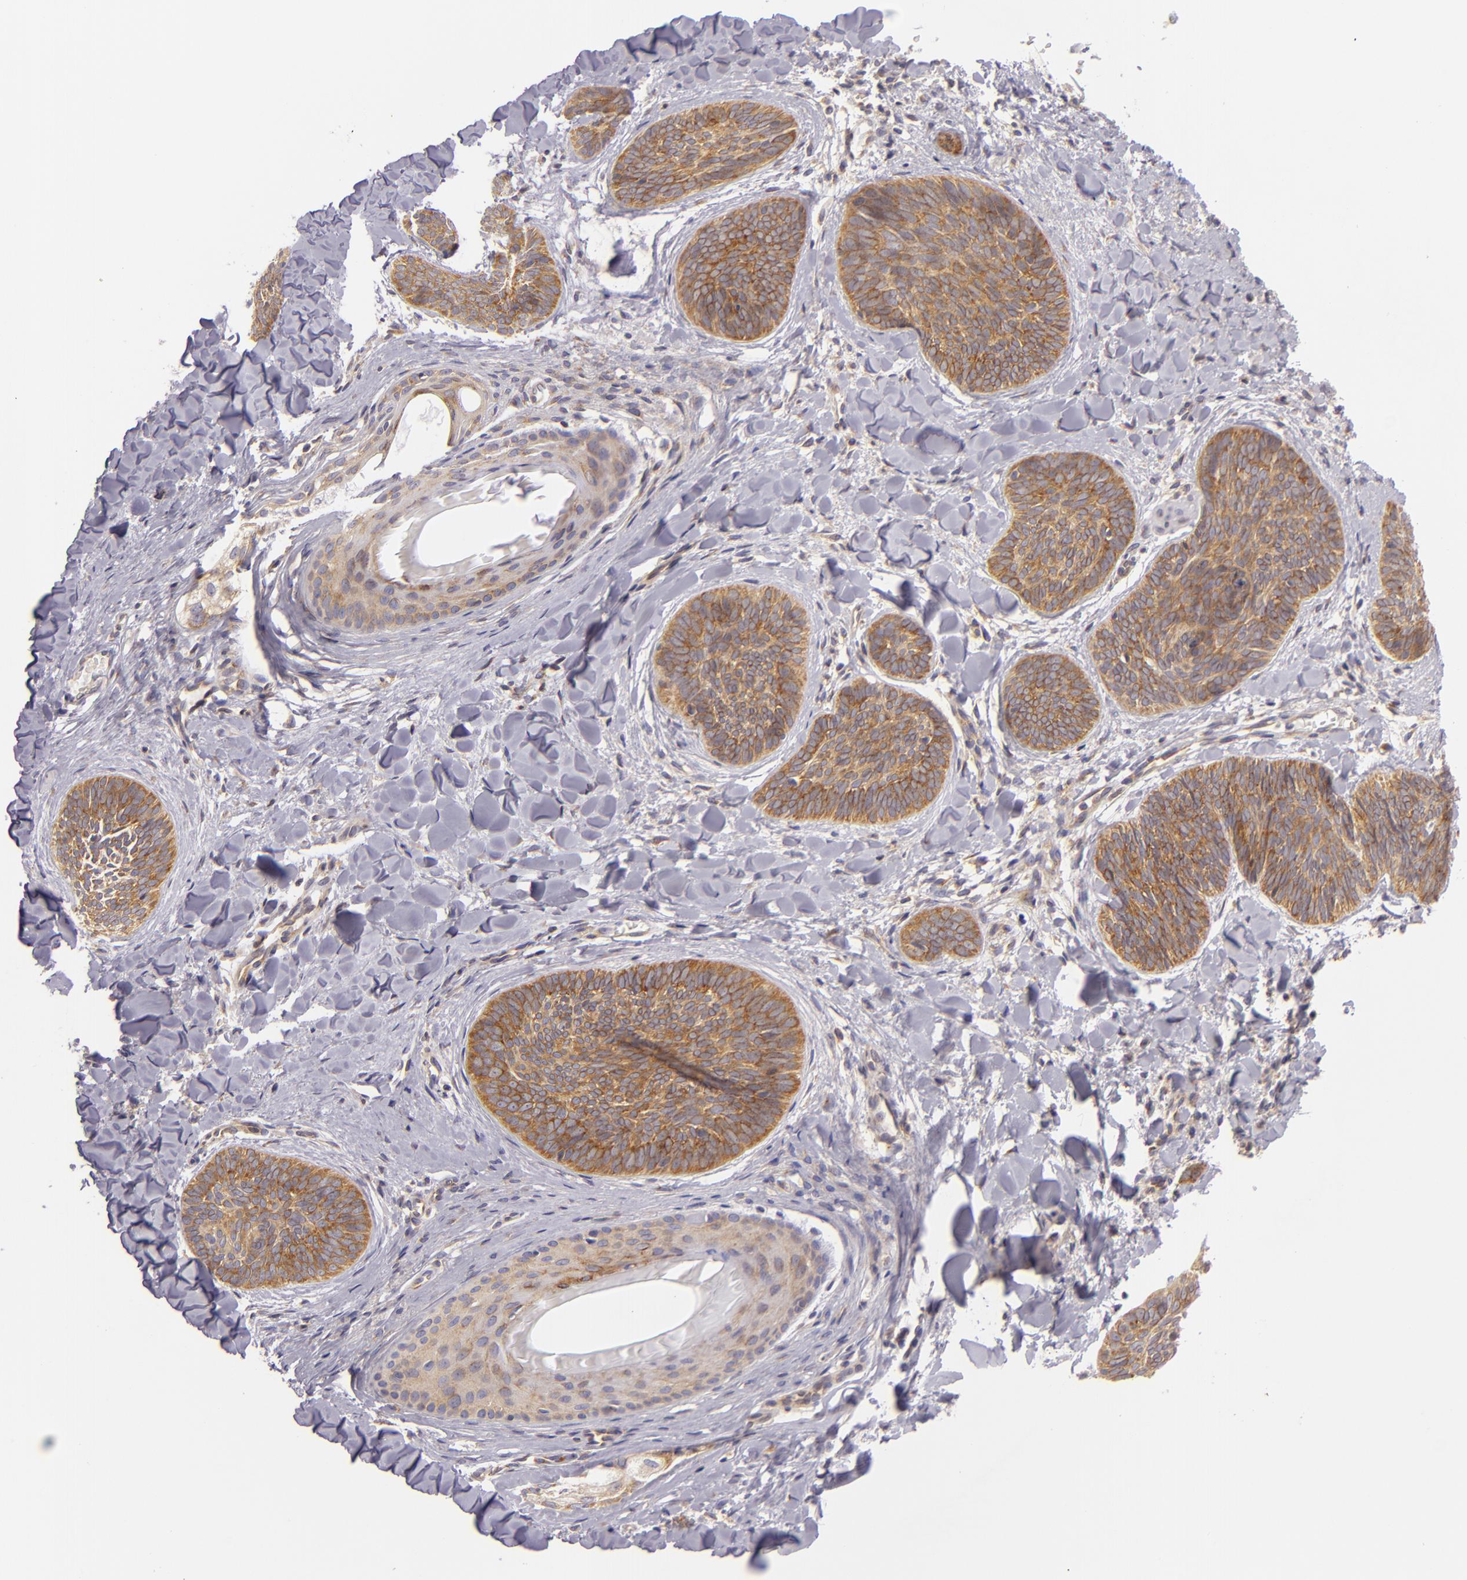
{"staining": {"intensity": "moderate", "quantity": ">75%", "location": "cytoplasmic/membranous"}, "tissue": "skin cancer", "cell_type": "Tumor cells", "image_type": "cancer", "snomed": [{"axis": "morphology", "description": "Basal cell carcinoma"}, {"axis": "topography", "description": "Skin"}], "caption": "This image displays IHC staining of human skin basal cell carcinoma, with medium moderate cytoplasmic/membranous positivity in about >75% of tumor cells.", "gene": "UPF3B", "patient": {"sex": "female", "age": 81}}